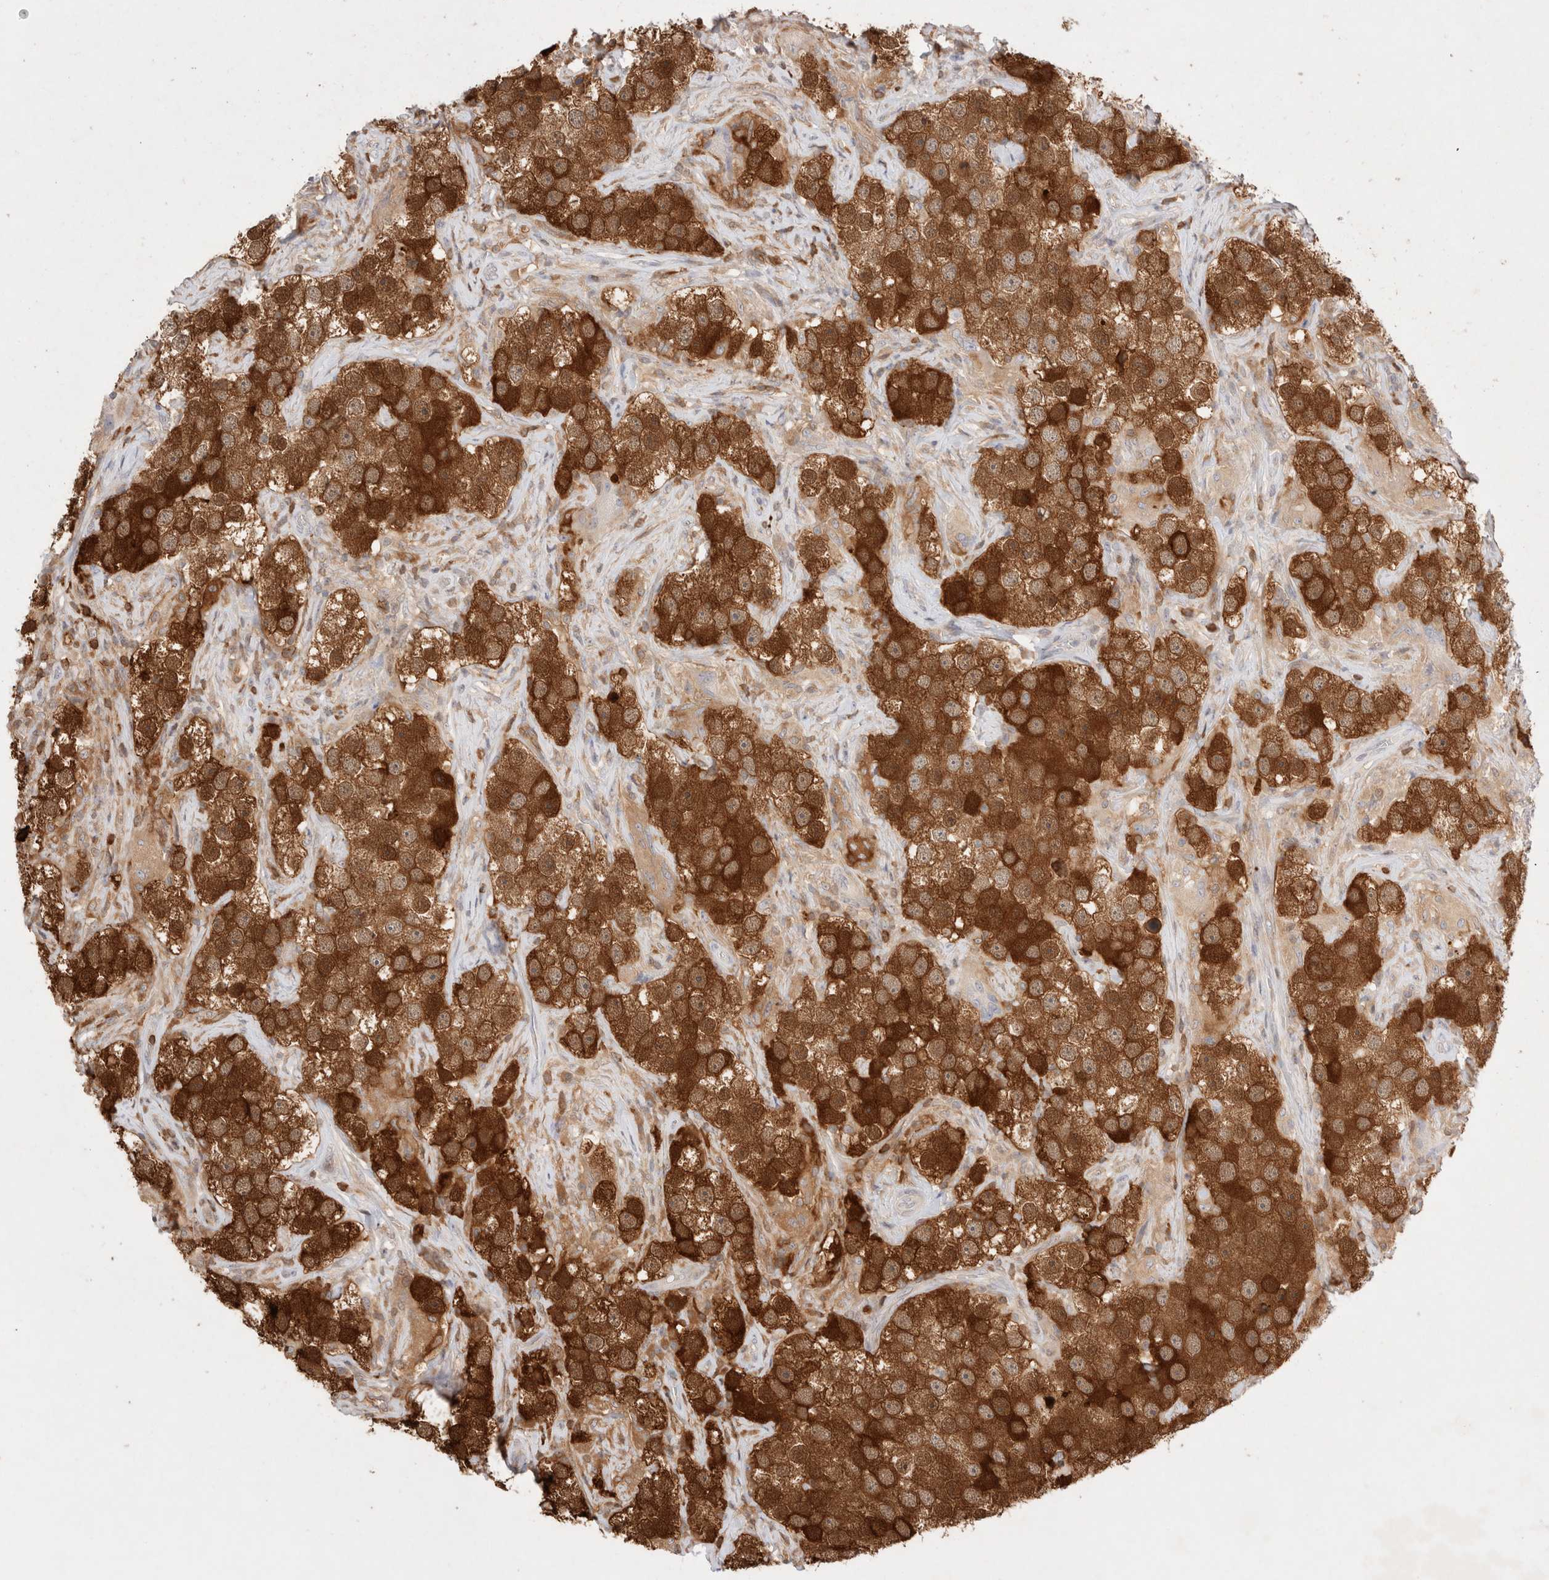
{"staining": {"intensity": "strong", "quantity": ">75%", "location": "cytoplasmic/membranous"}, "tissue": "testis cancer", "cell_type": "Tumor cells", "image_type": "cancer", "snomed": [{"axis": "morphology", "description": "Seminoma, NOS"}, {"axis": "topography", "description": "Testis"}], "caption": "Protein expression analysis of human seminoma (testis) reveals strong cytoplasmic/membranous positivity in about >75% of tumor cells.", "gene": "STARD10", "patient": {"sex": "male", "age": 49}}